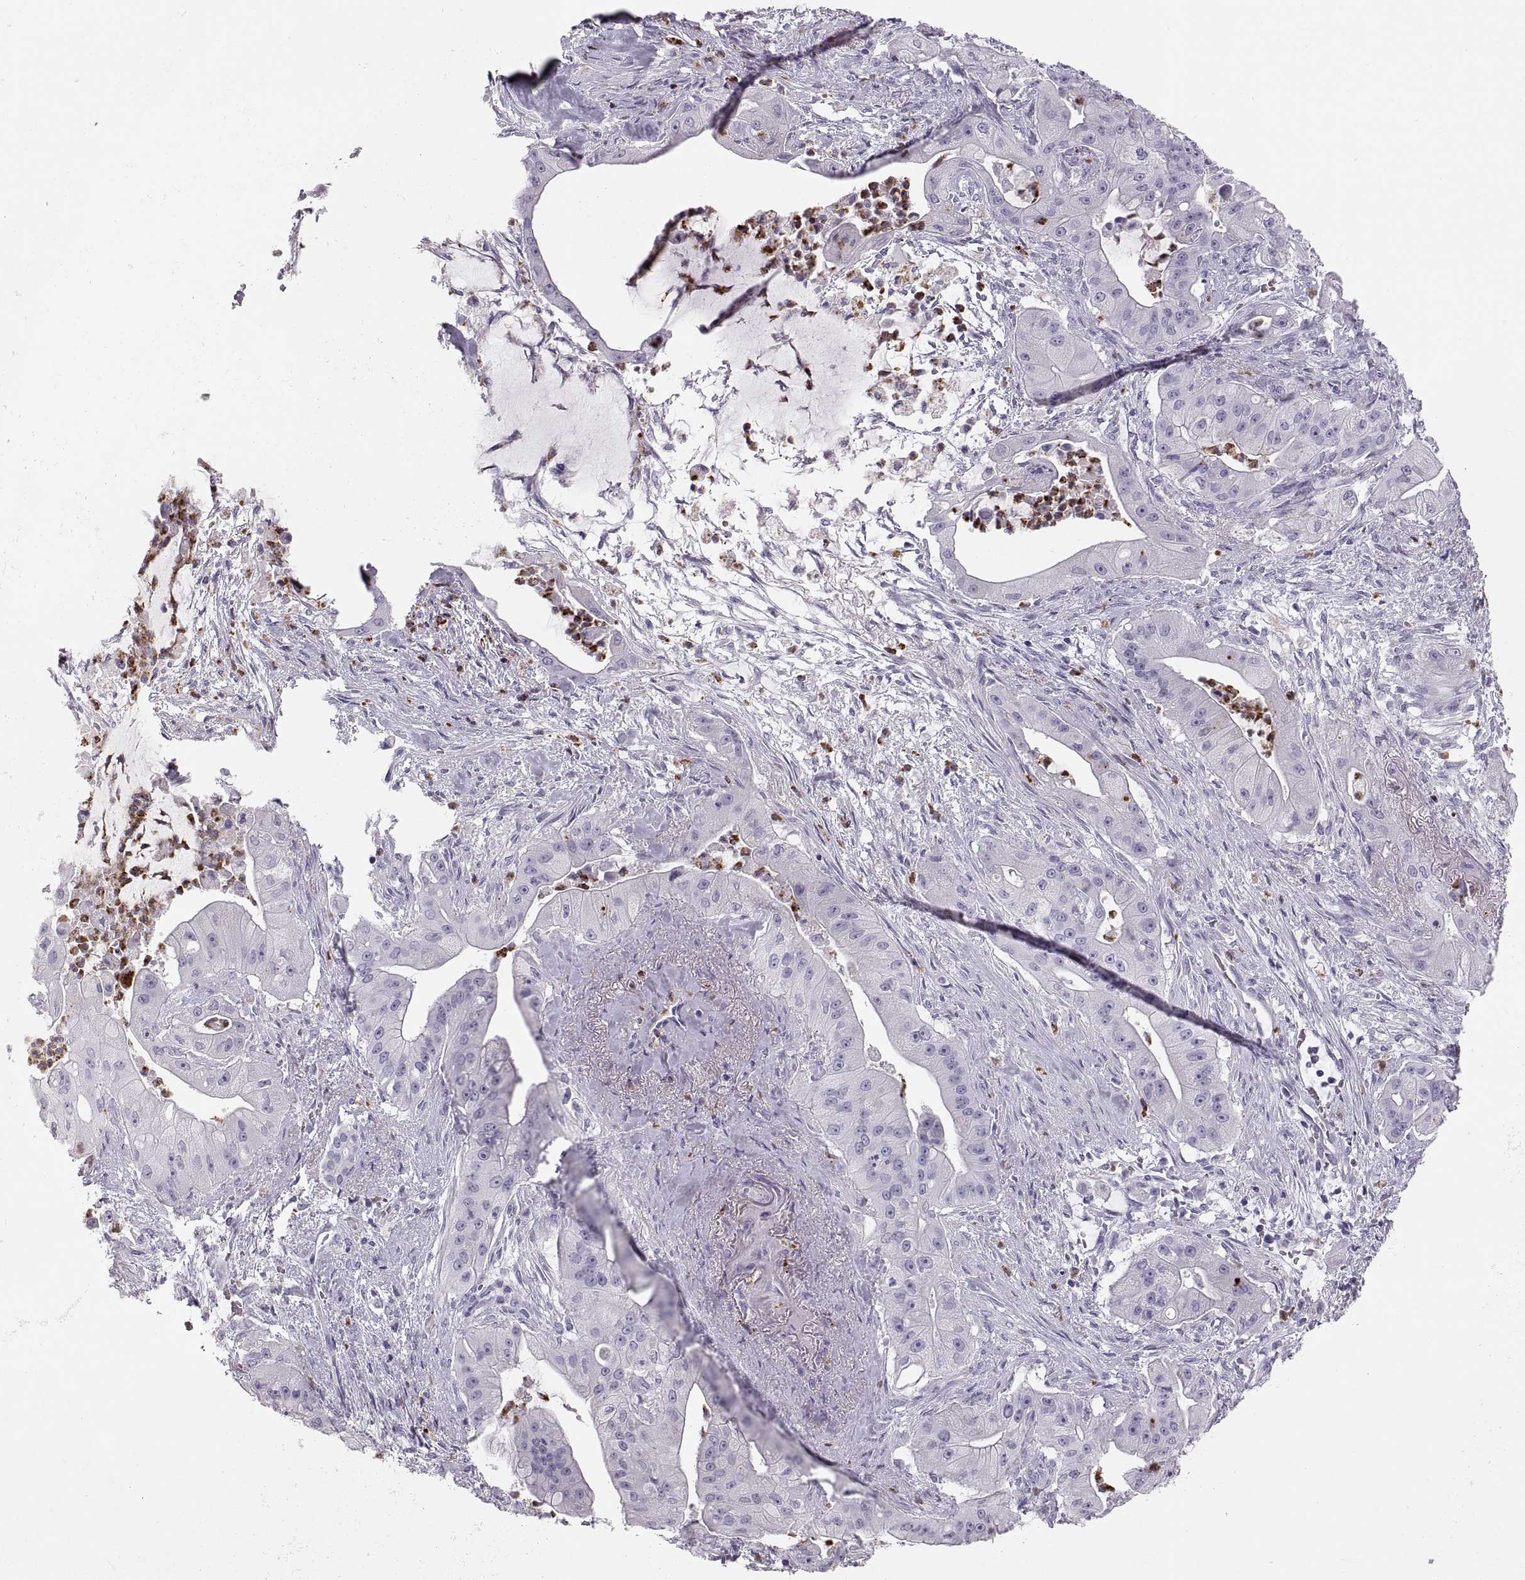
{"staining": {"intensity": "negative", "quantity": "none", "location": "none"}, "tissue": "pancreatic cancer", "cell_type": "Tumor cells", "image_type": "cancer", "snomed": [{"axis": "morphology", "description": "Normal tissue, NOS"}, {"axis": "morphology", "description": "Inflammation, NOS"}, {"axis": "morphology", "description": "Adenocarcinoma, NOS"}, {"axis": "topography", "description": "Pancreas"}], "caption": "Human pancreatic cancer (adenocarcinoma) stained for a protein using immunohistochemistry displays no positivity in tumor cells.", "gene": "MILR1", "patient": {"sex": "male", "age": 57}}